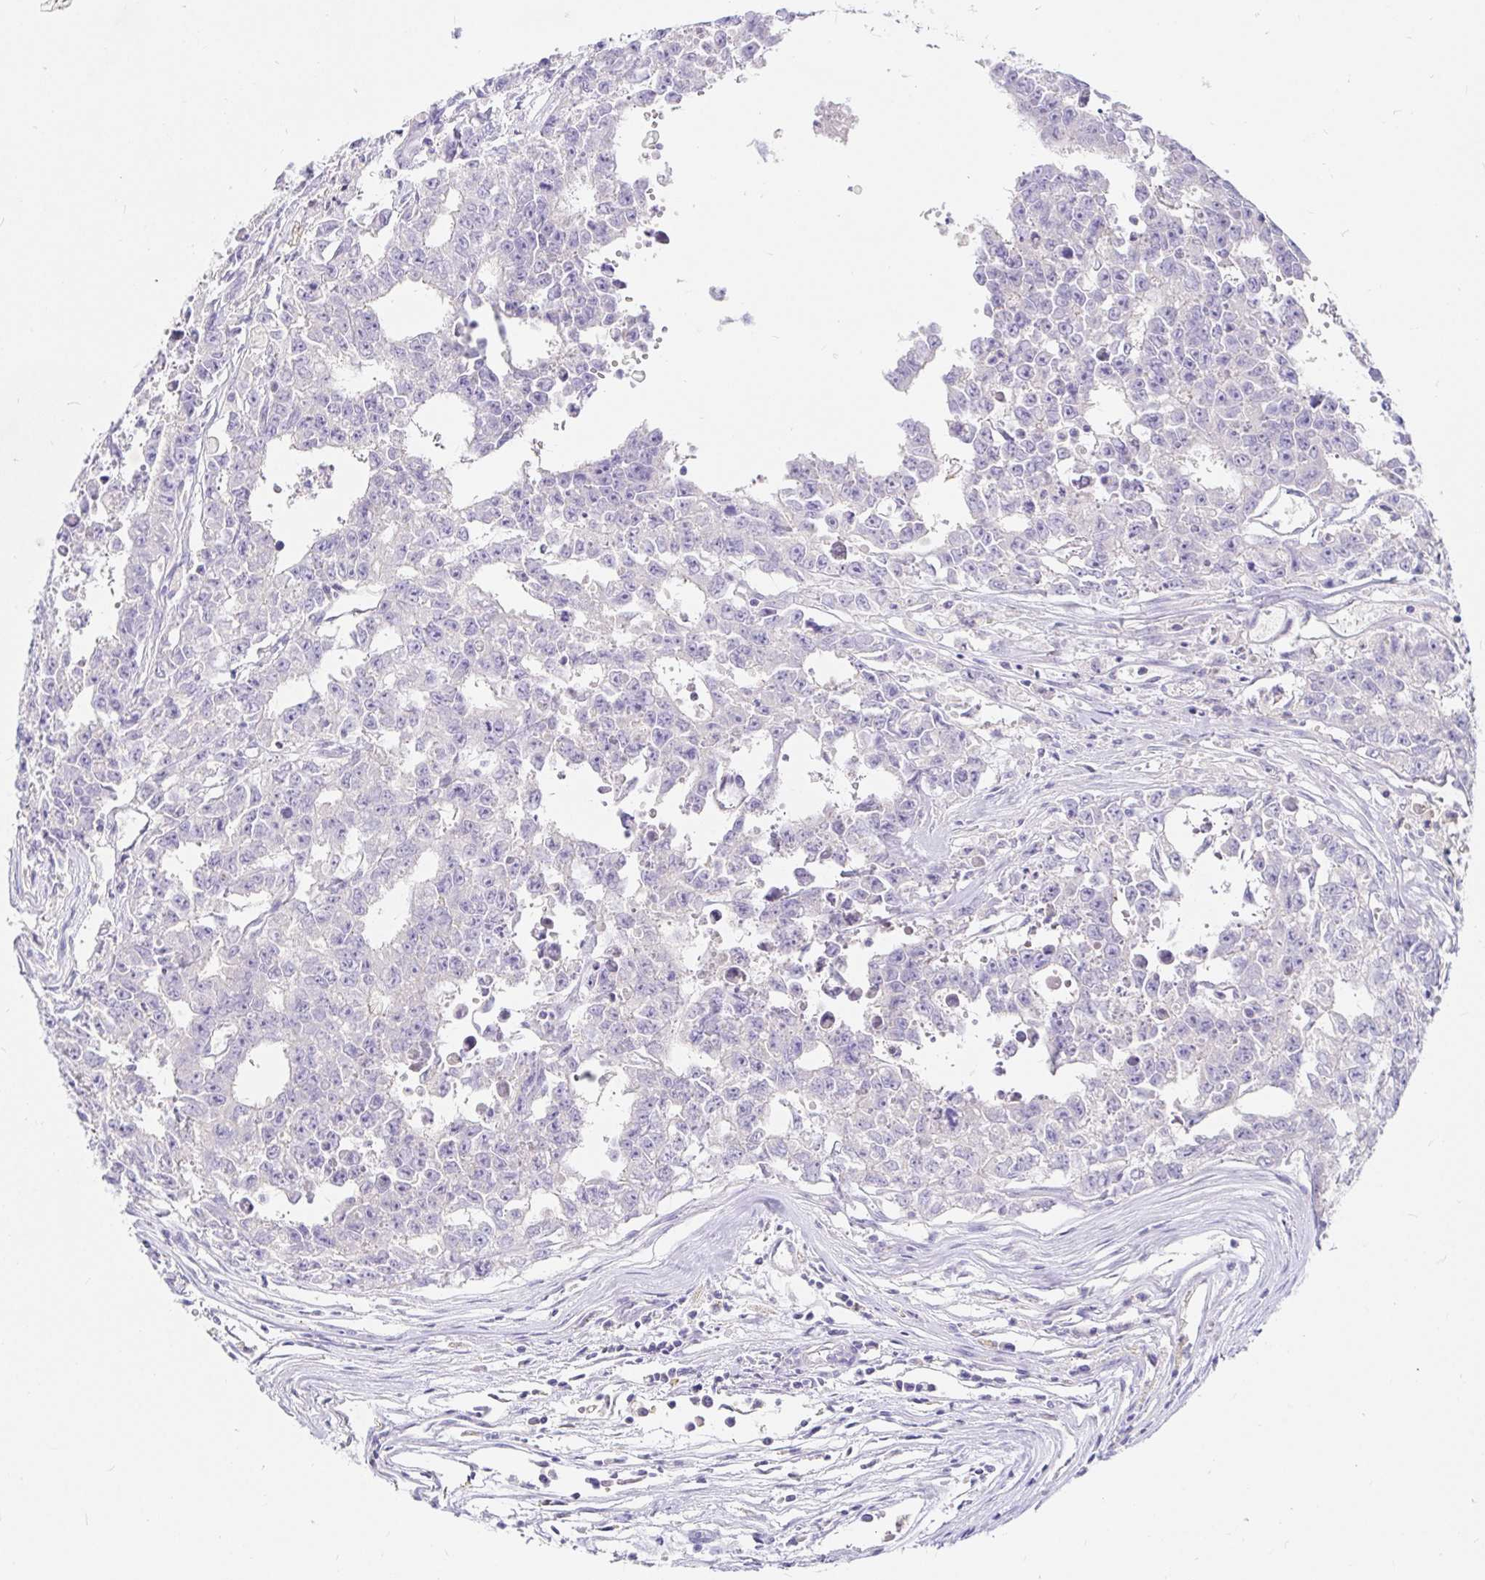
{"staining": {"intensity": "negative", "quantity": "none", "location": "none"}, "tissue": "testis cancer", "cell_type": "Tumor cells", "image_type": "cancer", "snomed": [{"axis": "morphology", "description": "Carcinoma, Embryonal, NOS"}, {"axis": "morphology", "description": "Teratoma, malignant, NOS"}, {"axis": "topography", "description": "Testis"}], "caption": "An immunohistochemistry (IHC) histopathology image of testis embryonal carcinoma is shown. There is no staining in tumor cells of testis embryonal carcinoma.", "gene": "NR2E1", "patient": {"sex": "male", "age": 24}}